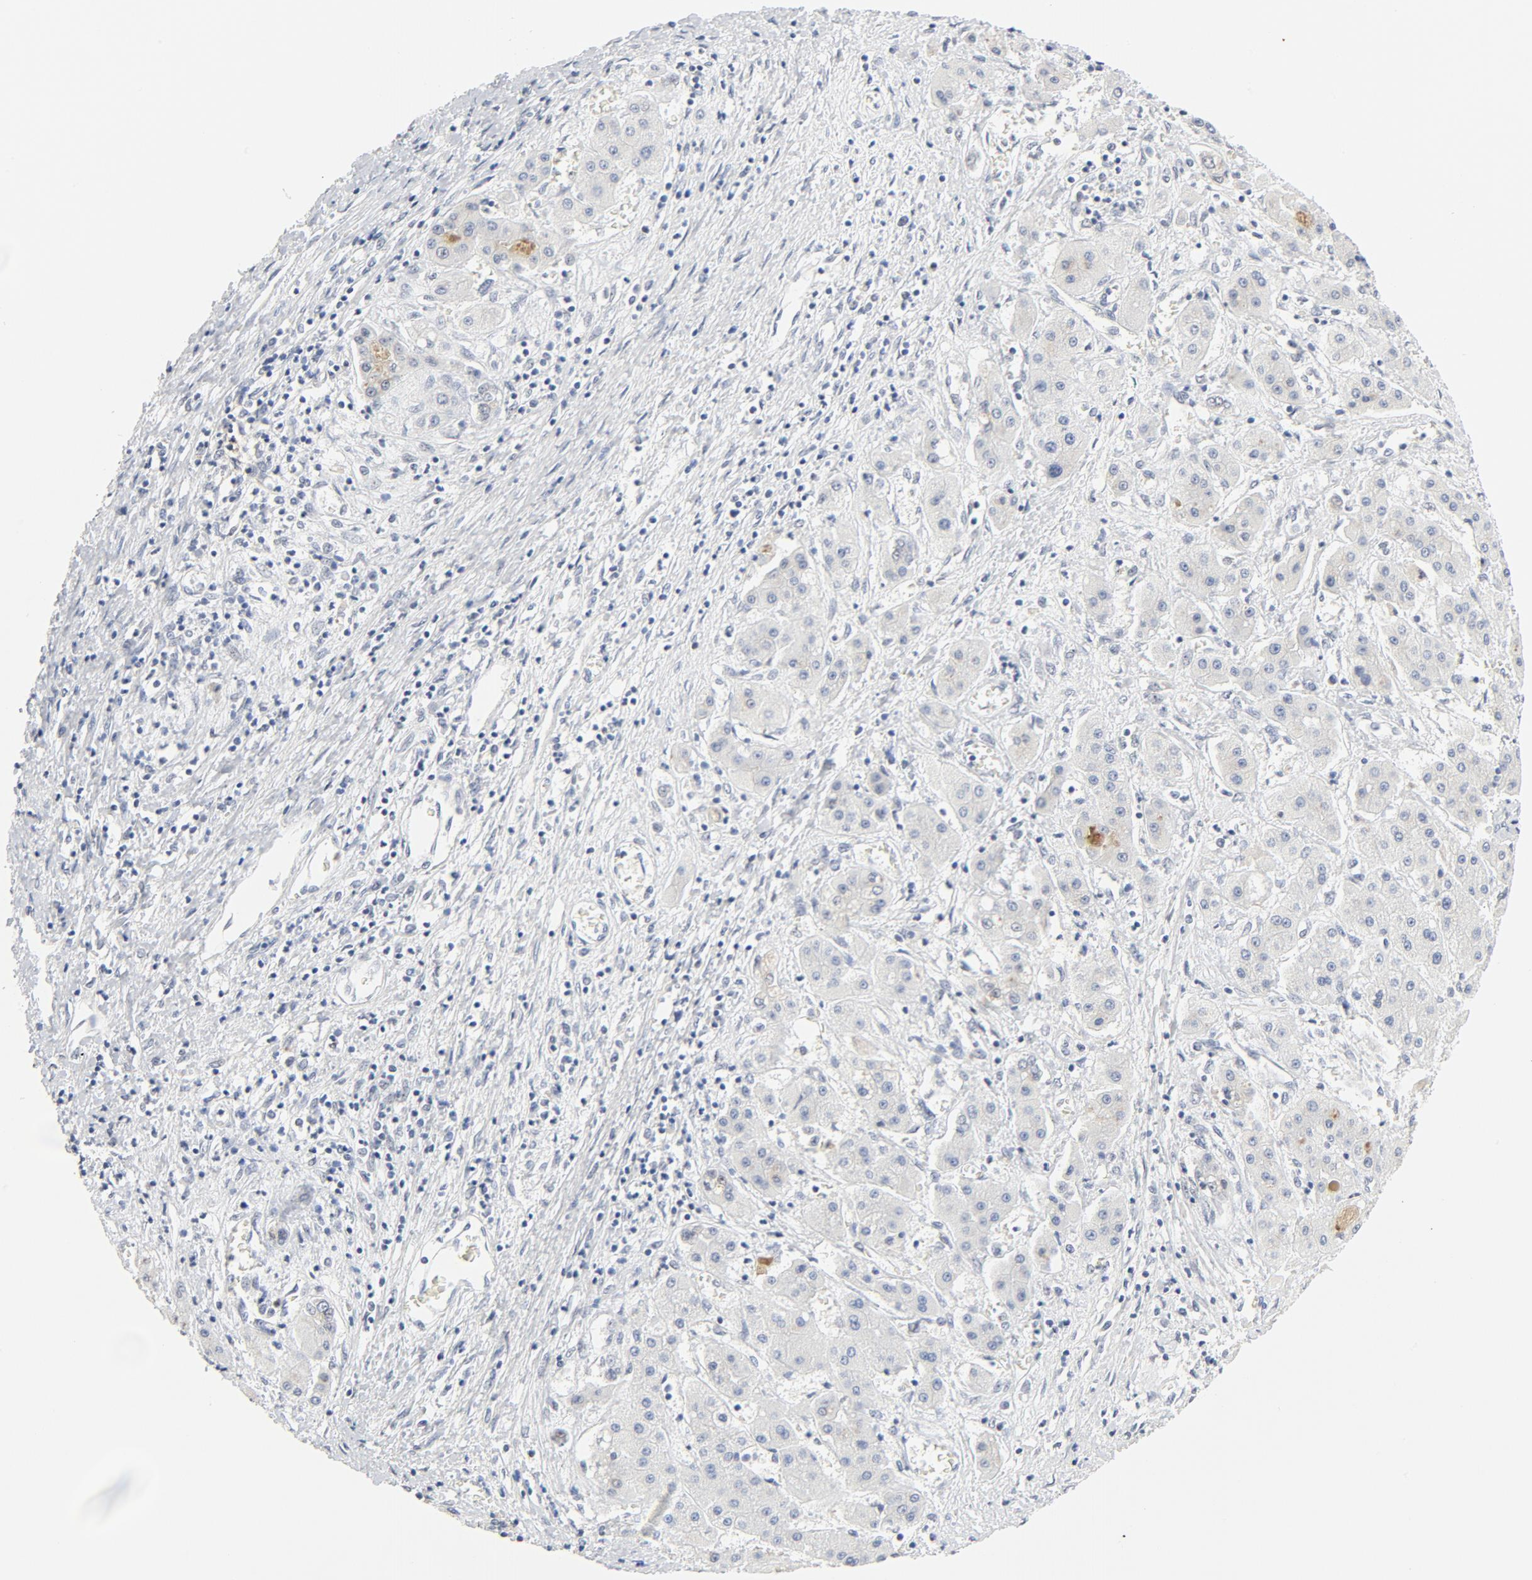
{"staining": {"intensity": "negative", "quantity": "none", "location": "none"}, "tissue": "liver cancer", "cell_type": "Tumor cells", "image_type": "cancer", "snomed": [{"axis": "morphology", "description": "Carcinoma, Hepatocellular, NOS"}, {"axis": "topography", "description": "Liver"}], "caption": "Tumor cells show no significant protein staining in liver hepatocellular carcinoma.", "gene": "GTF2H1", "patient": {"sex": "male", "age": 24}}